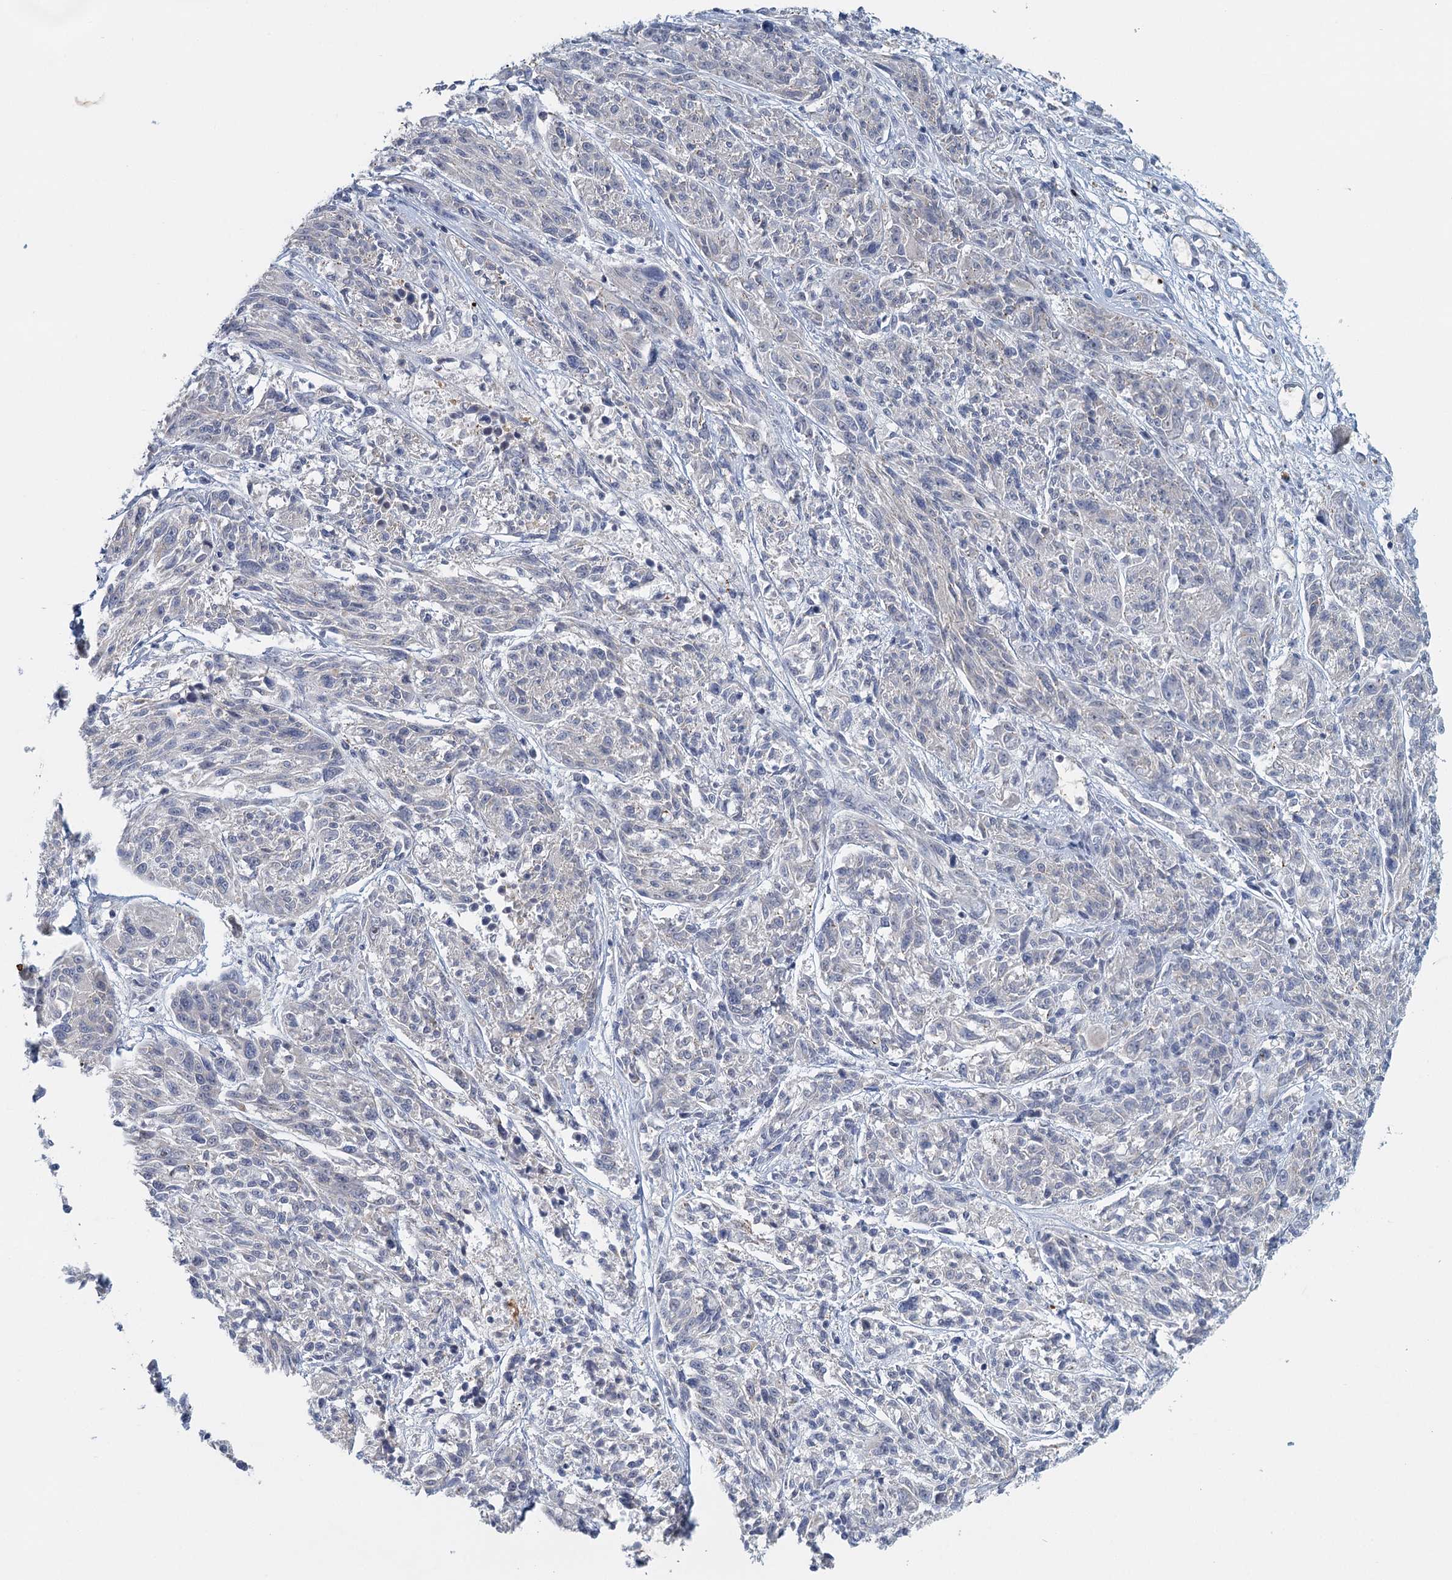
{"staining": {"intensity": "negative", "quantity": "none", "location": "none"}, "tissue": "melanoma", "cell_type": "Tumor cells", "image_type": "cancer", "snomed": [{"axis": "morphology", "description": "Malignant melanoma, NOS"}, {"axis": "topography", "description": "Skin"}], "caption": "Immunohistochemistry of human malignant melanoma shows no positivity in tumor cells.", "gene": "GPATCH11", "patient": {"sex": "male", "age": 53}}